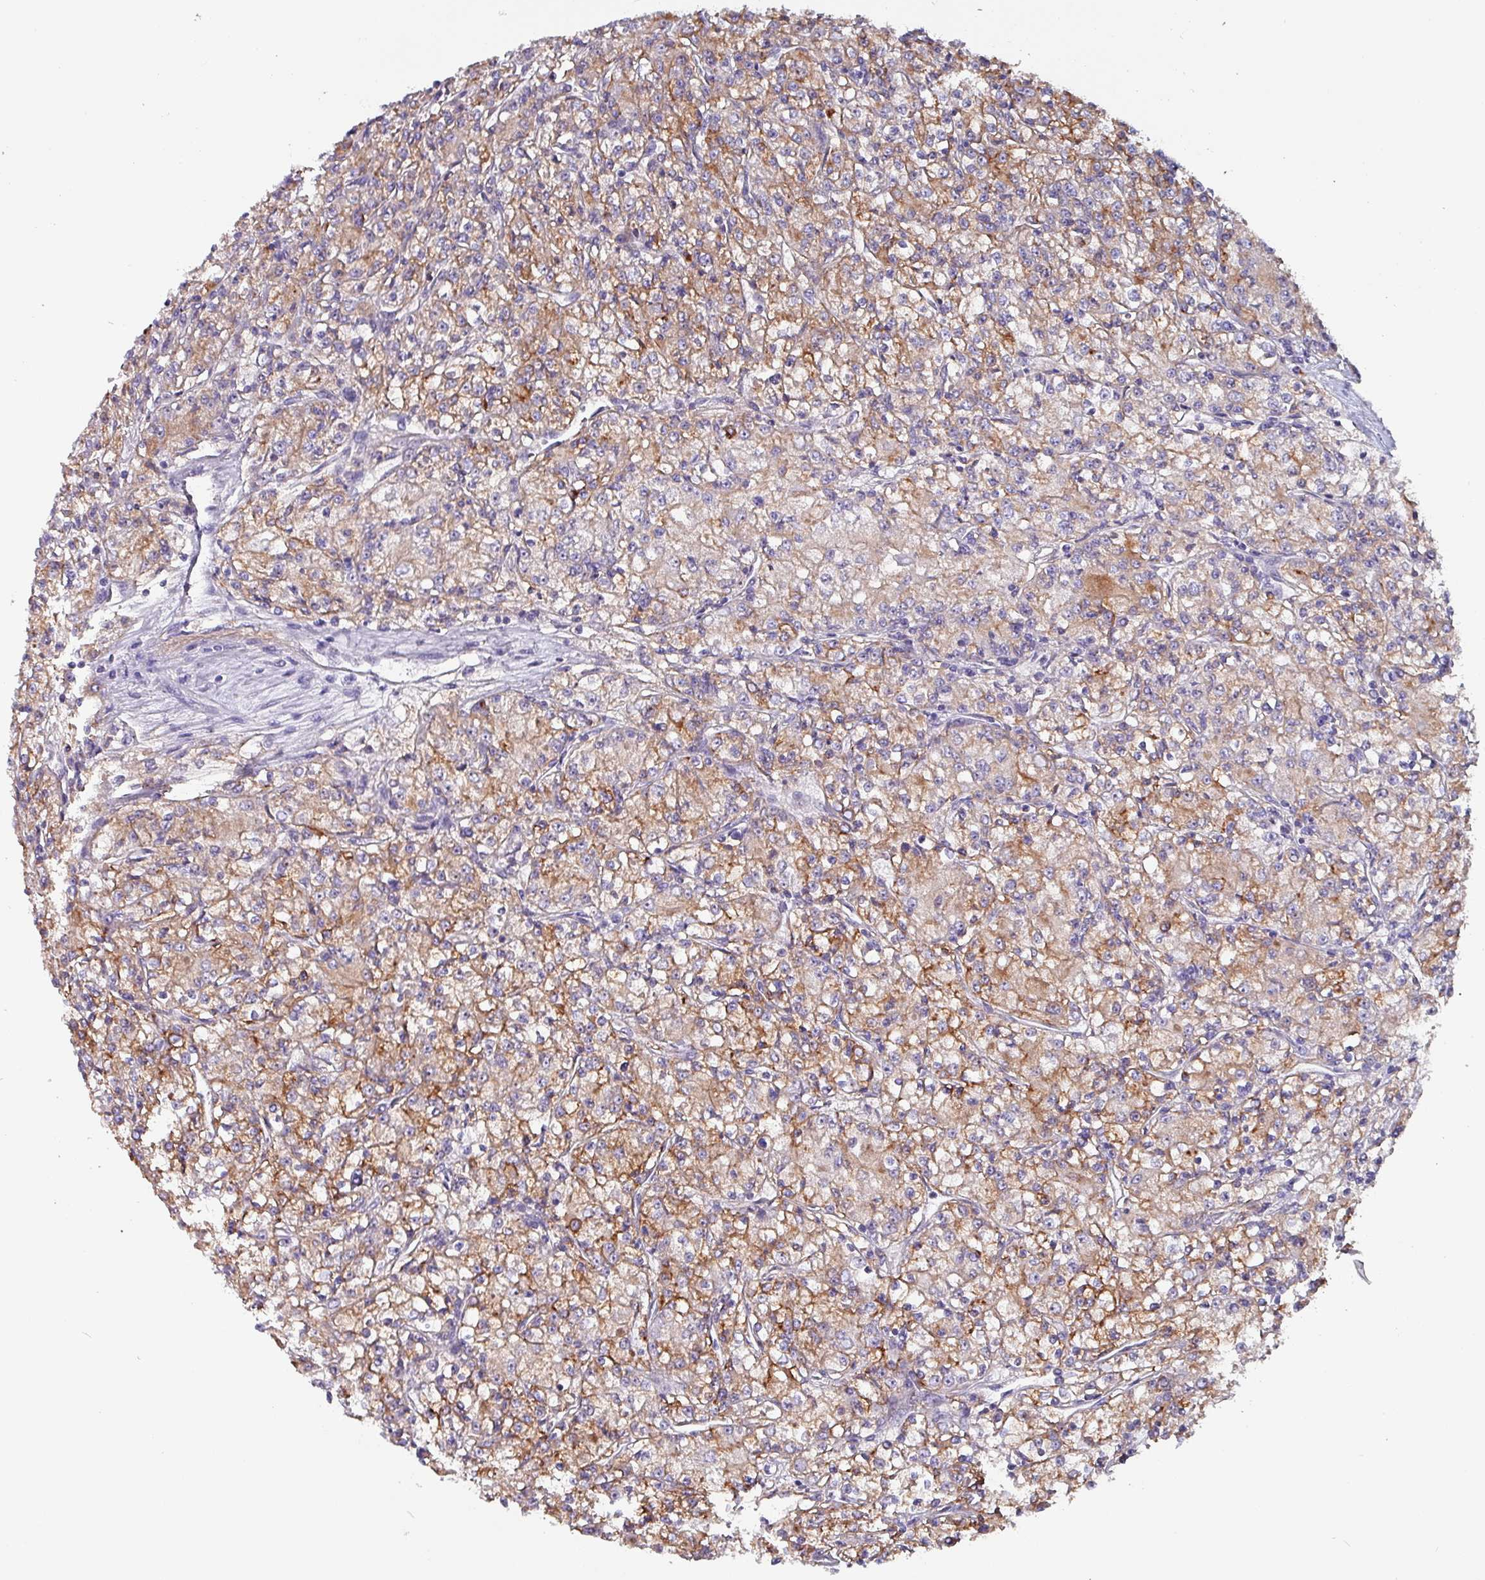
{"staining": {"intensity": "moderate", "quantity": ">75%", "location": "cytoplasmic/membranous"}, "tissue": "renal cancer", "cell_type": "Tumor cells", "image_type": "cancer", "snomed": [{"axis": "morphology", "description": "Adenocarcinoma, NOS"}, {"axis": "topography", "description": "Kidney"}], "caption": "Protein analysis of renal cancer tissue demonstrates moderate cytoplasmic/membranous expression in approximately >75% of tumor cells.", "gene": "ZNF816-ZNF321P", "patient": {"sex": "female", "age": 59}}